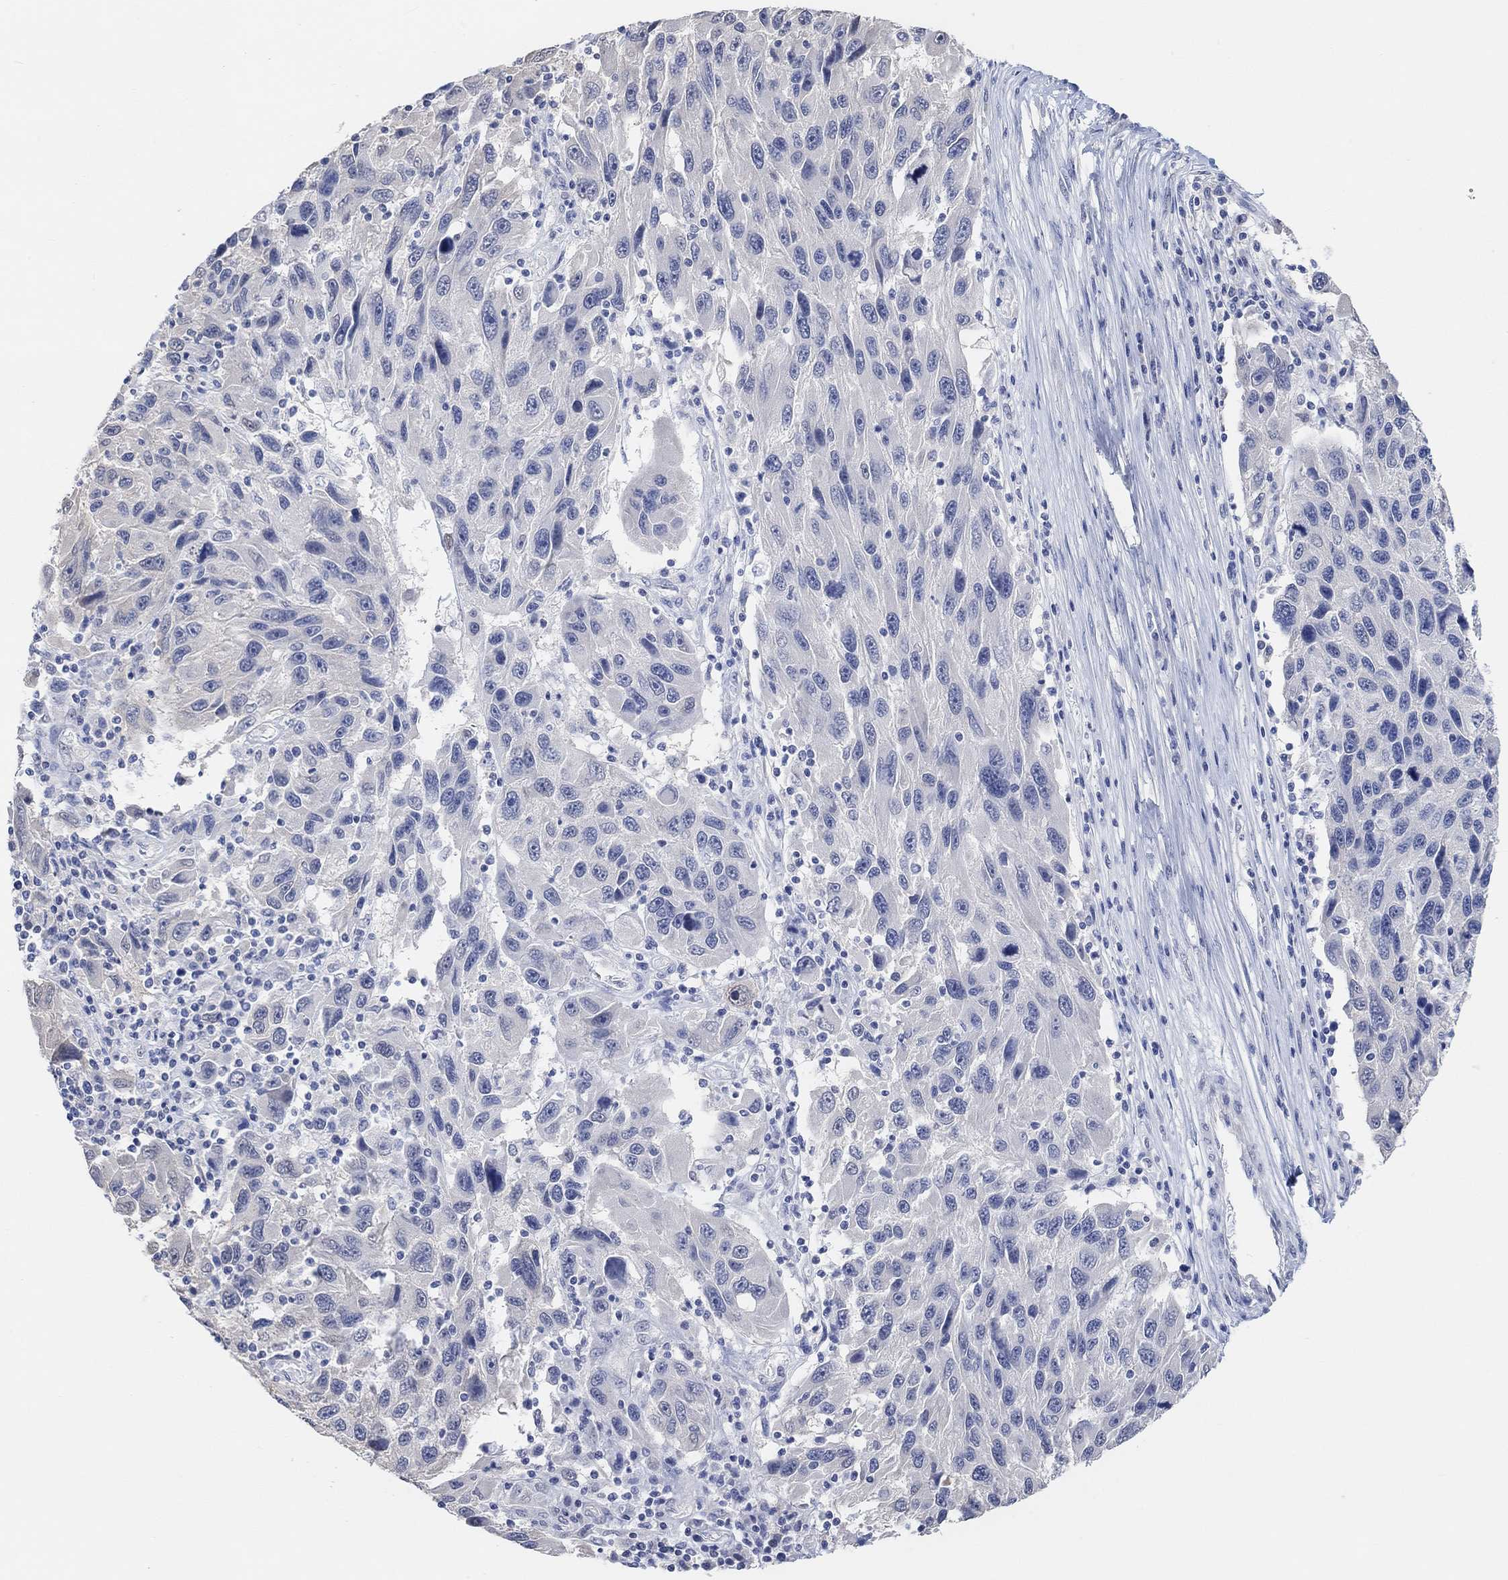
{"staining": {"intensity": "negative", "quantity": "none", "location": "none"}, "tissue": "melanoma", "cell_type": "Tumor cells", "image_type": "cancer", "snomed": [{"axis": "morphology", "description": "Malignant melanoma, NOS"}, {"axis": "topography", "description": "Skin"}], "caption": "A micrograph of melanoma stained for a protein shows no brown staining in tumor cells.", "gene": "MUC1", "patient": {"sex": "male", "age": 53}}